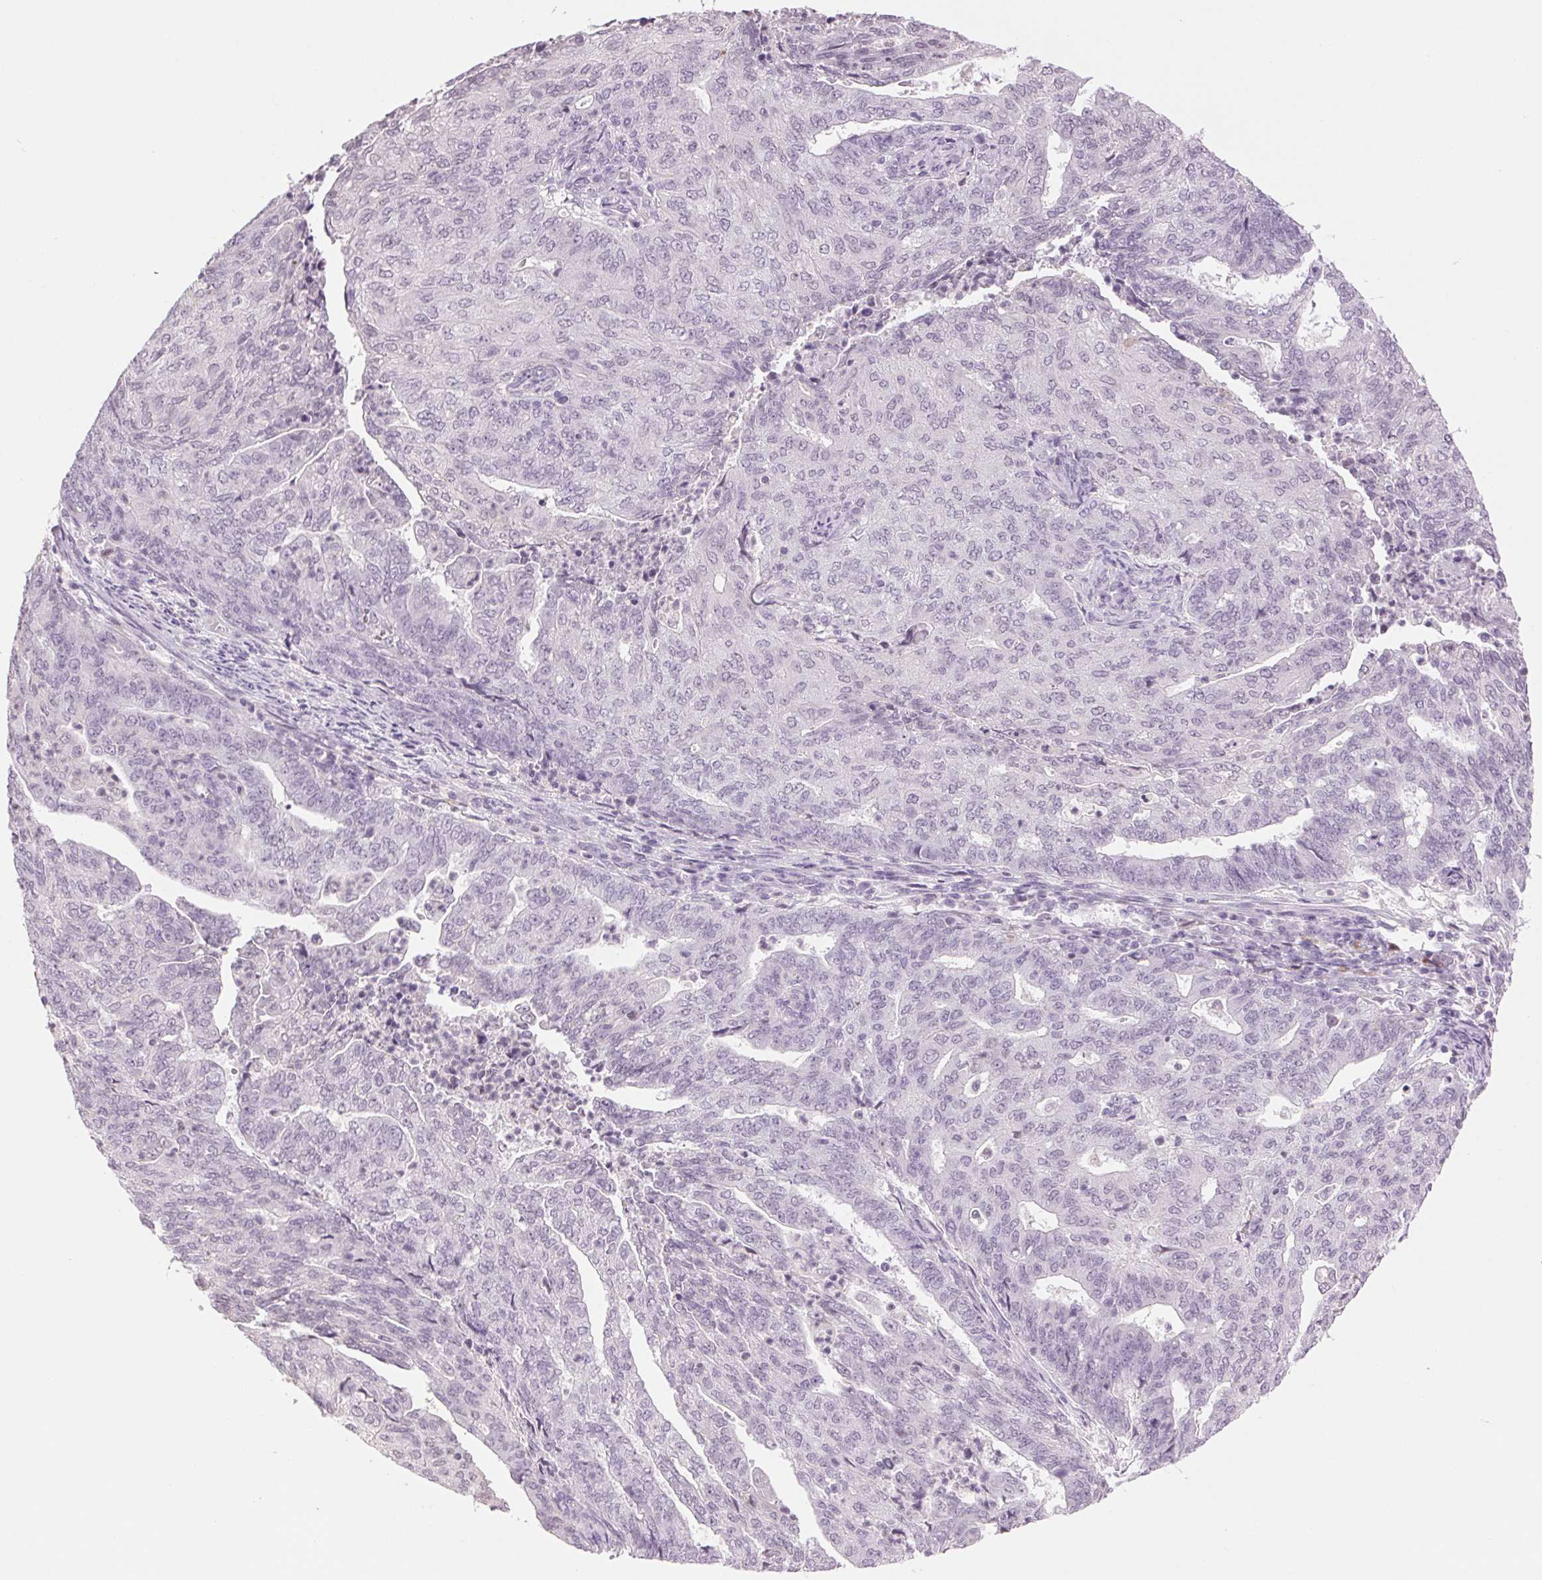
{"staining": {"intensity": "negative", "quantity": "none", "location": "none"}, "tissue": "endometrial cancer", "cell_type": "Tumor cells", "image_type": "cancer", "snomed": [{"axis": "morphology", "description": "Adenocarcinoma, NOS"}, {"axis": "topography", "description": "Endometrium"}], "caption": "Immunohistochemical staining of endometrial cancer (adenocarcinoma) demonstrates no significant expression in tumor cells. (DAB IHC visualized using brightfield microscopy, high magnification).", "gene": "MPO", "patient": {"sex": "female", "age": 82}}